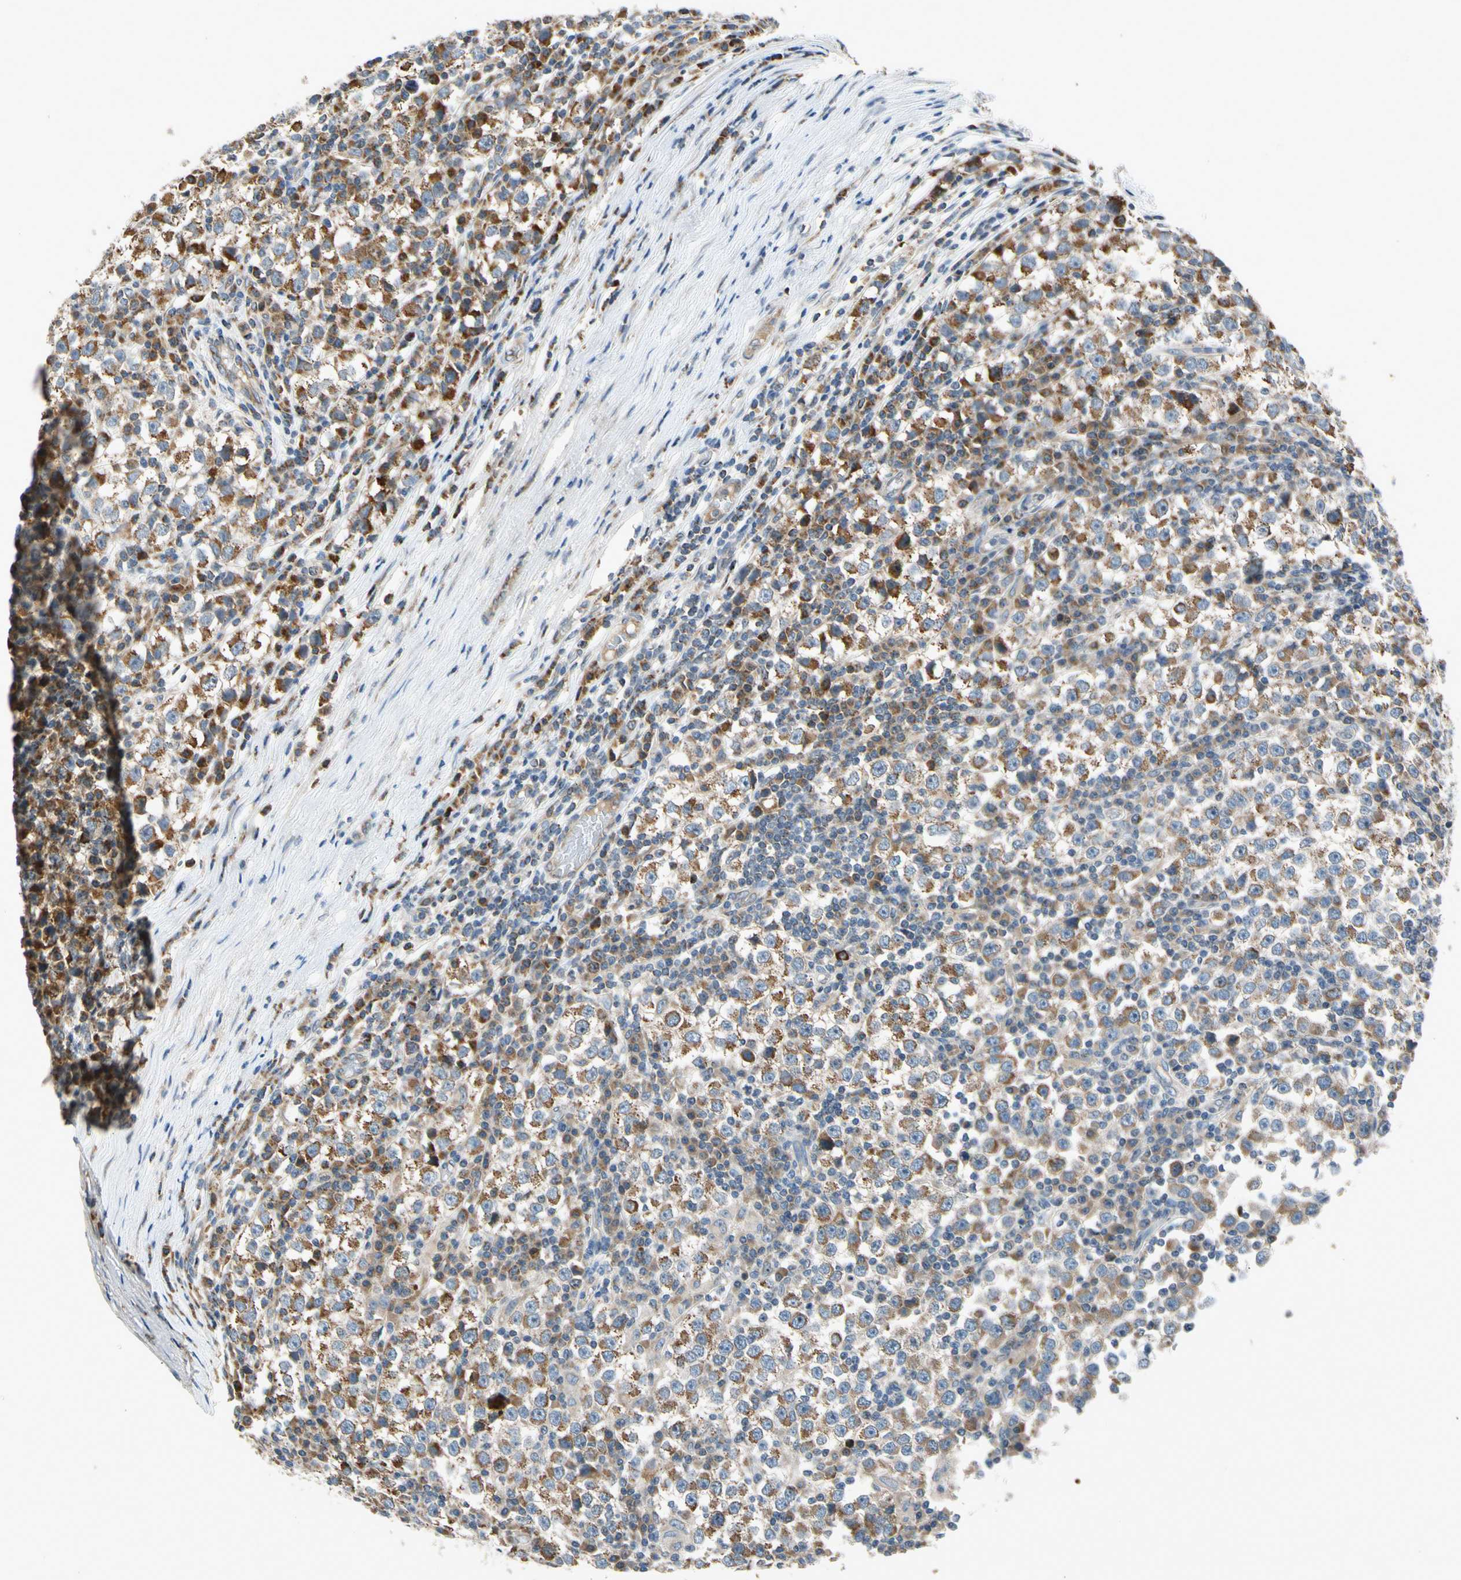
{"staining": {"intensity": "moderate", "quantity": ">75%", "location": "cytoplasmic/membranous"}, "tissue": "testis cancer", "cell_type": "Tumor cells", "image_type": "cancer", "snomed": [{"axis": "morphology", "description": "Seminoma, NOS"}, {"axis": "topography", "description": "Testis"}], "caption": "Moderate cytoplasmic/membranous positivity is present in about >75% of tumor cells in testis cancer.", "gene": "NPHP3", "patient": {"sex": "male", "age": 65}}